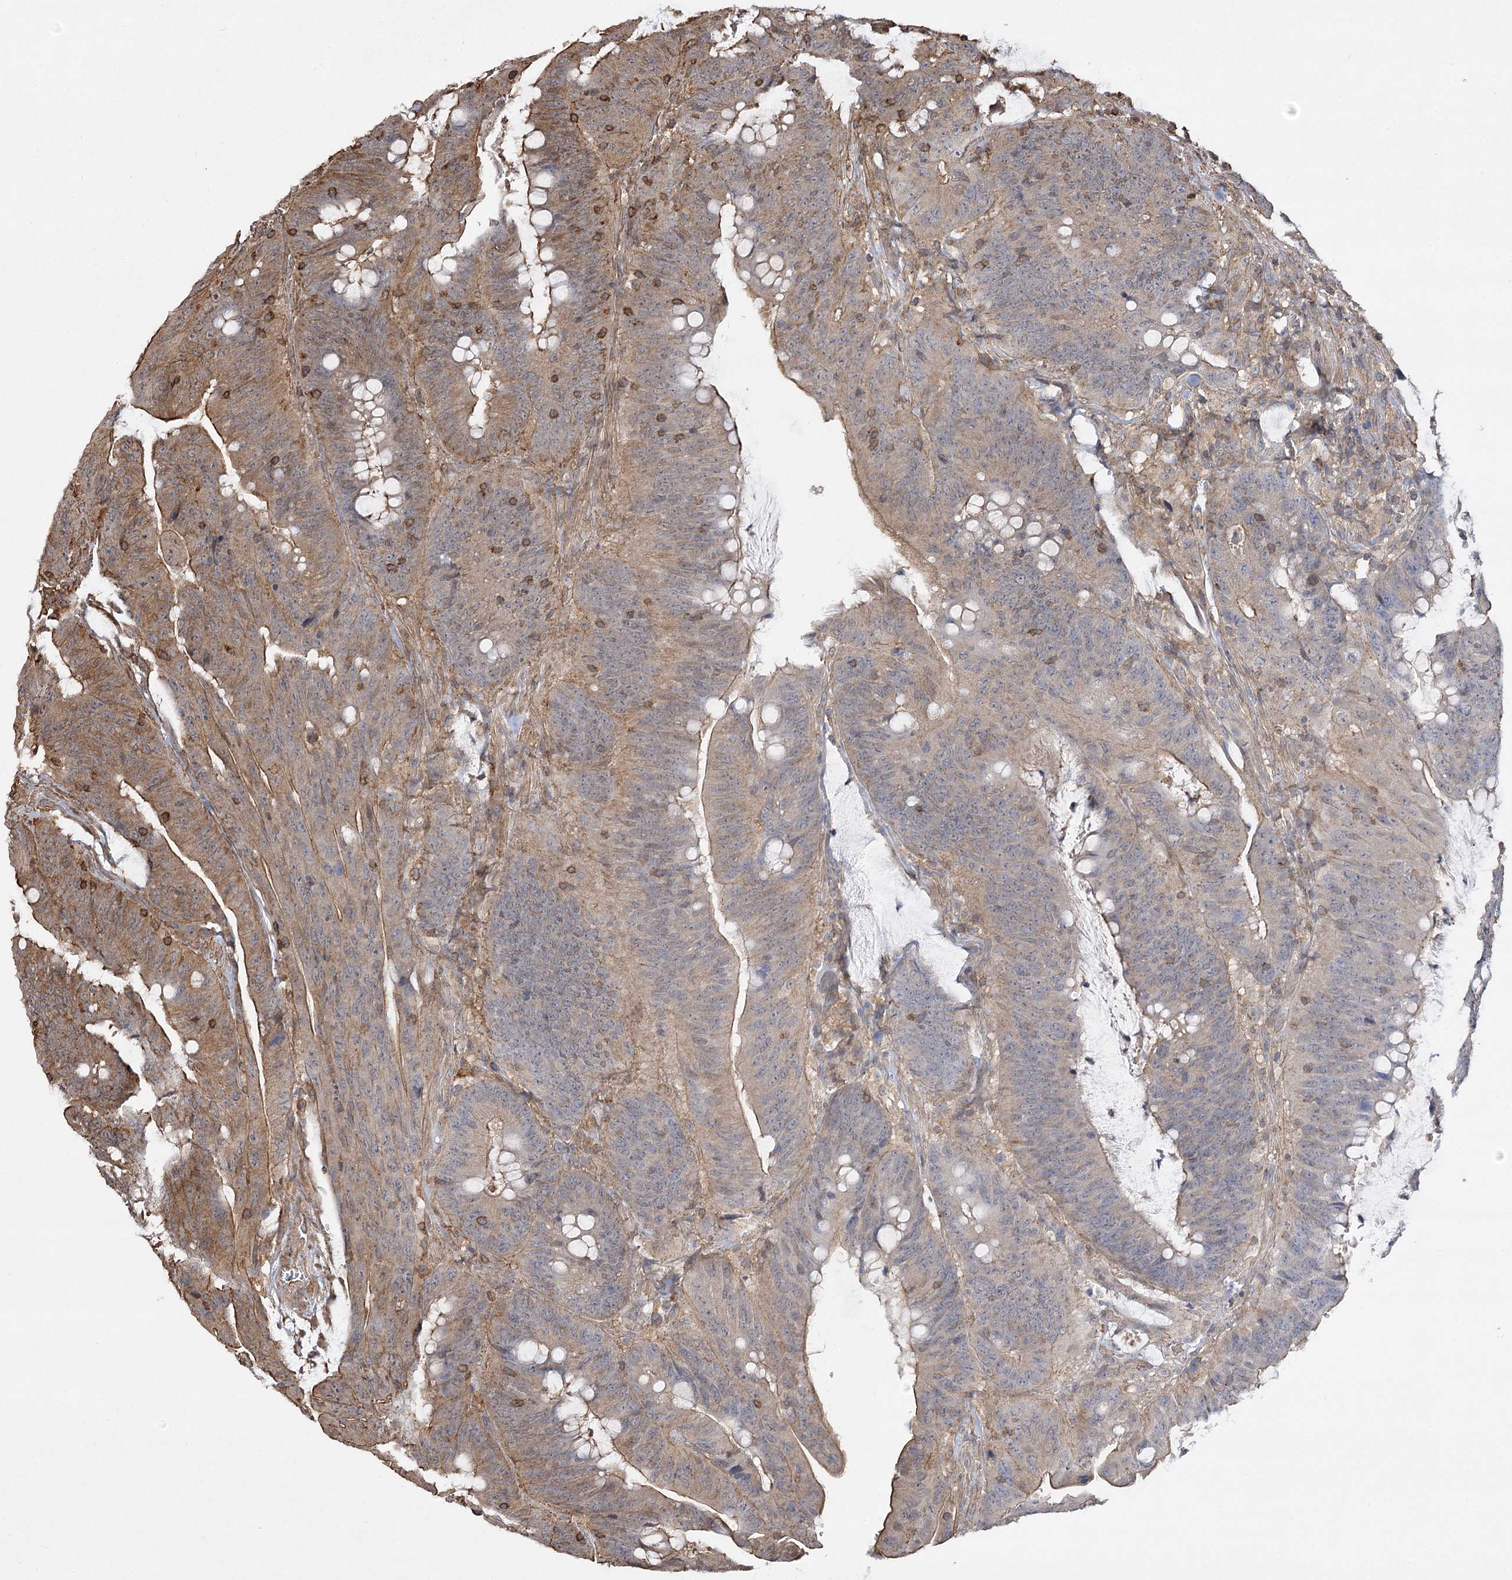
{"staining": {"intensity": "moderate", "quantity": "25%-75%", "location": "cytoplasmic/membranous"}, "tissue": "colorectal cancer", "cell_type": "Tumor cells", "image_type": "cancer", "snomed": [{"axis": "morphology", "description": "Adenocarcinoma, NOS"}, {"axis": "topography", "description": "Colon"}], "caption": "Approximately 25%-75% of tumor cells in human colorectal cancer show moderate cytoplasmic/membranous protein expression as visualized by brown immunohistochemical staining.", "gene": "OBSL1", "patient": {"sex": "male", "age": 45}}